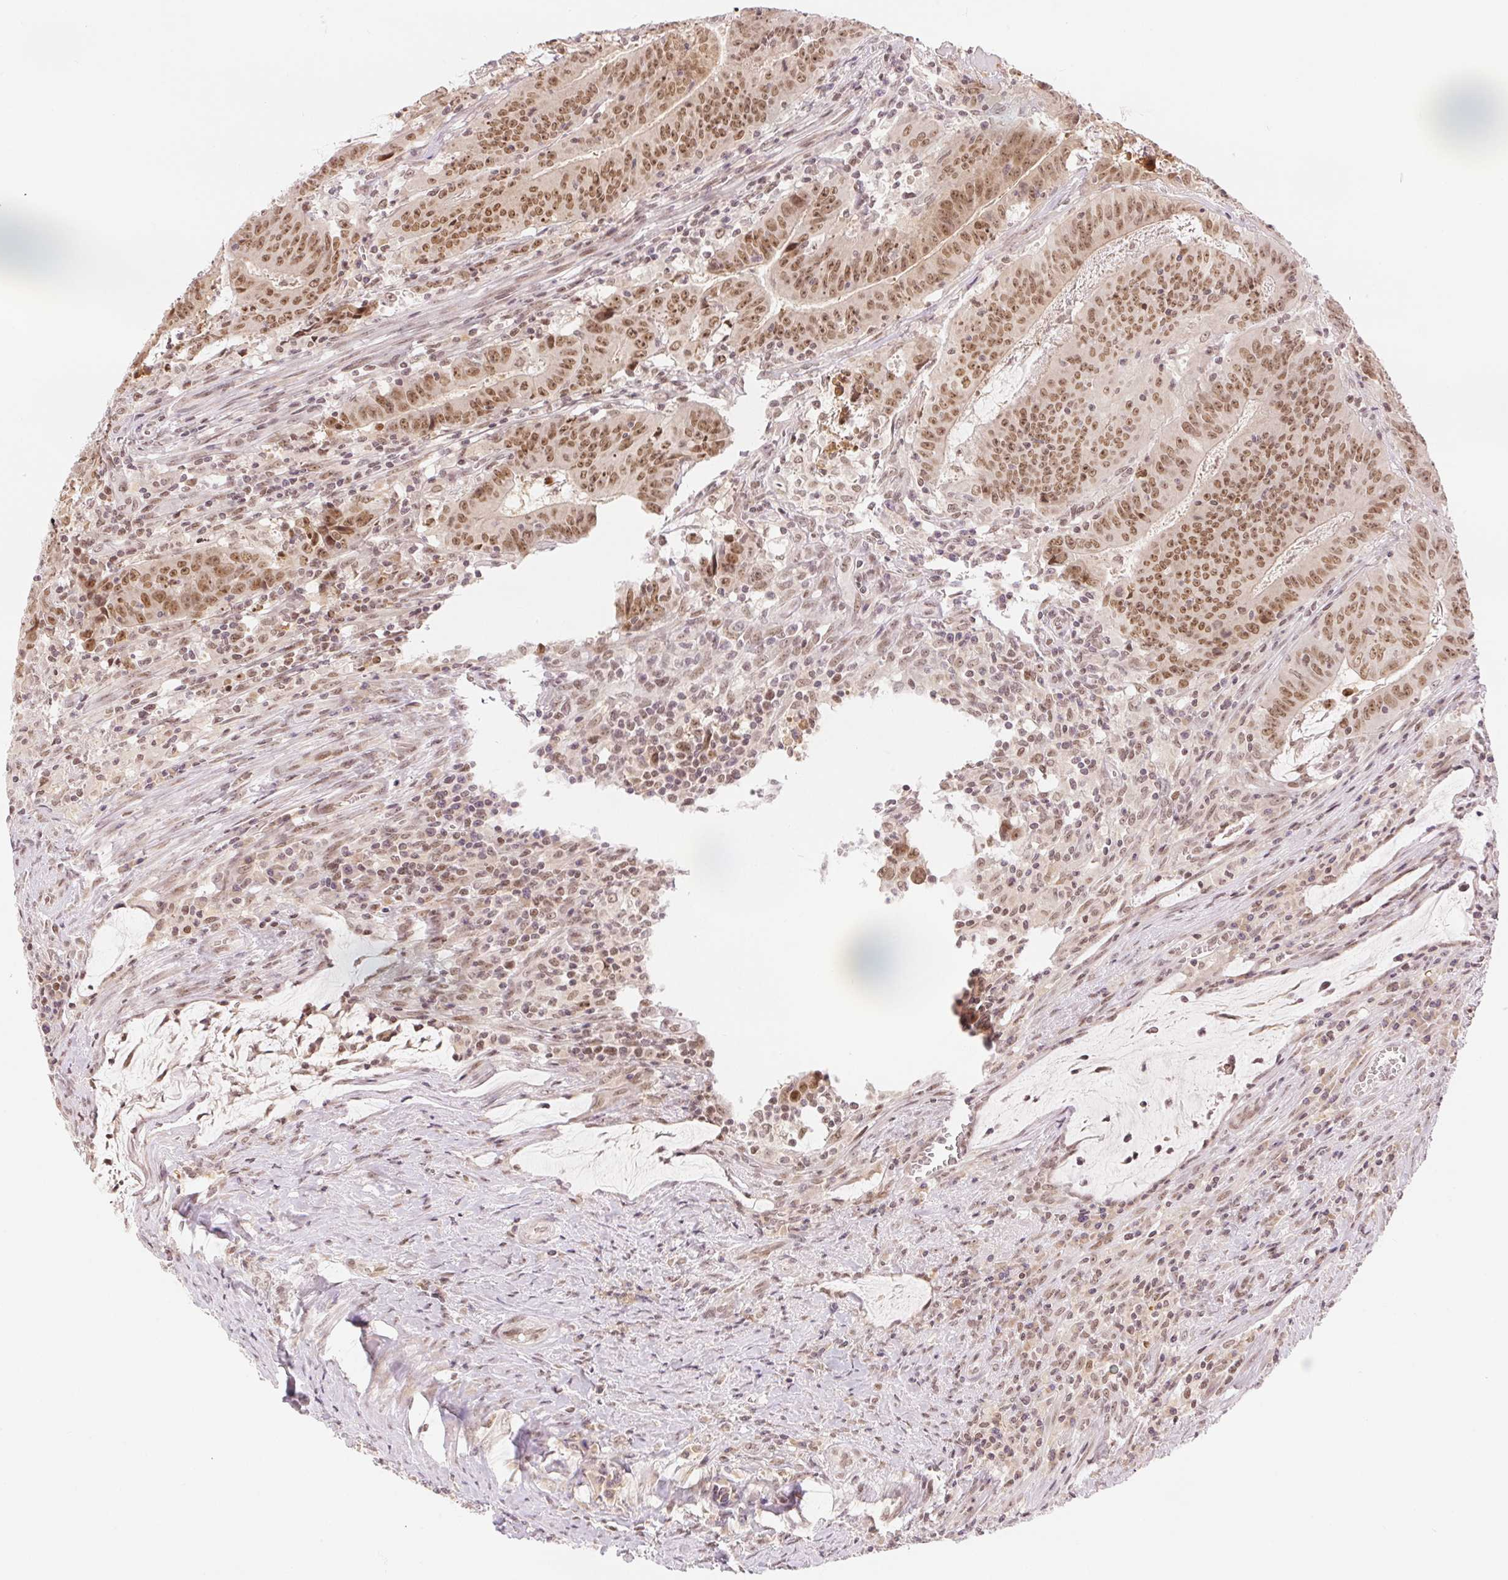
{"staining": {"intensity": "moderate", "quantity": ">75%", "location": "nuclear"}, "tissue": "colorectal cancer", "cell_type": "Tumor cells", "image_type": "cancer", "snomed": [{"axis": "morphology", "description": "Adenocarcinoma, NOS"}, {"axis": "topography", "description": "Colon"}], "caption": "Tumor cells display moderate nuclear expression in approximately >75% of cells in adenocarcinoma (colorectal).", "gene": "DEK", "patient": {"sex": "male", "age": 33}}